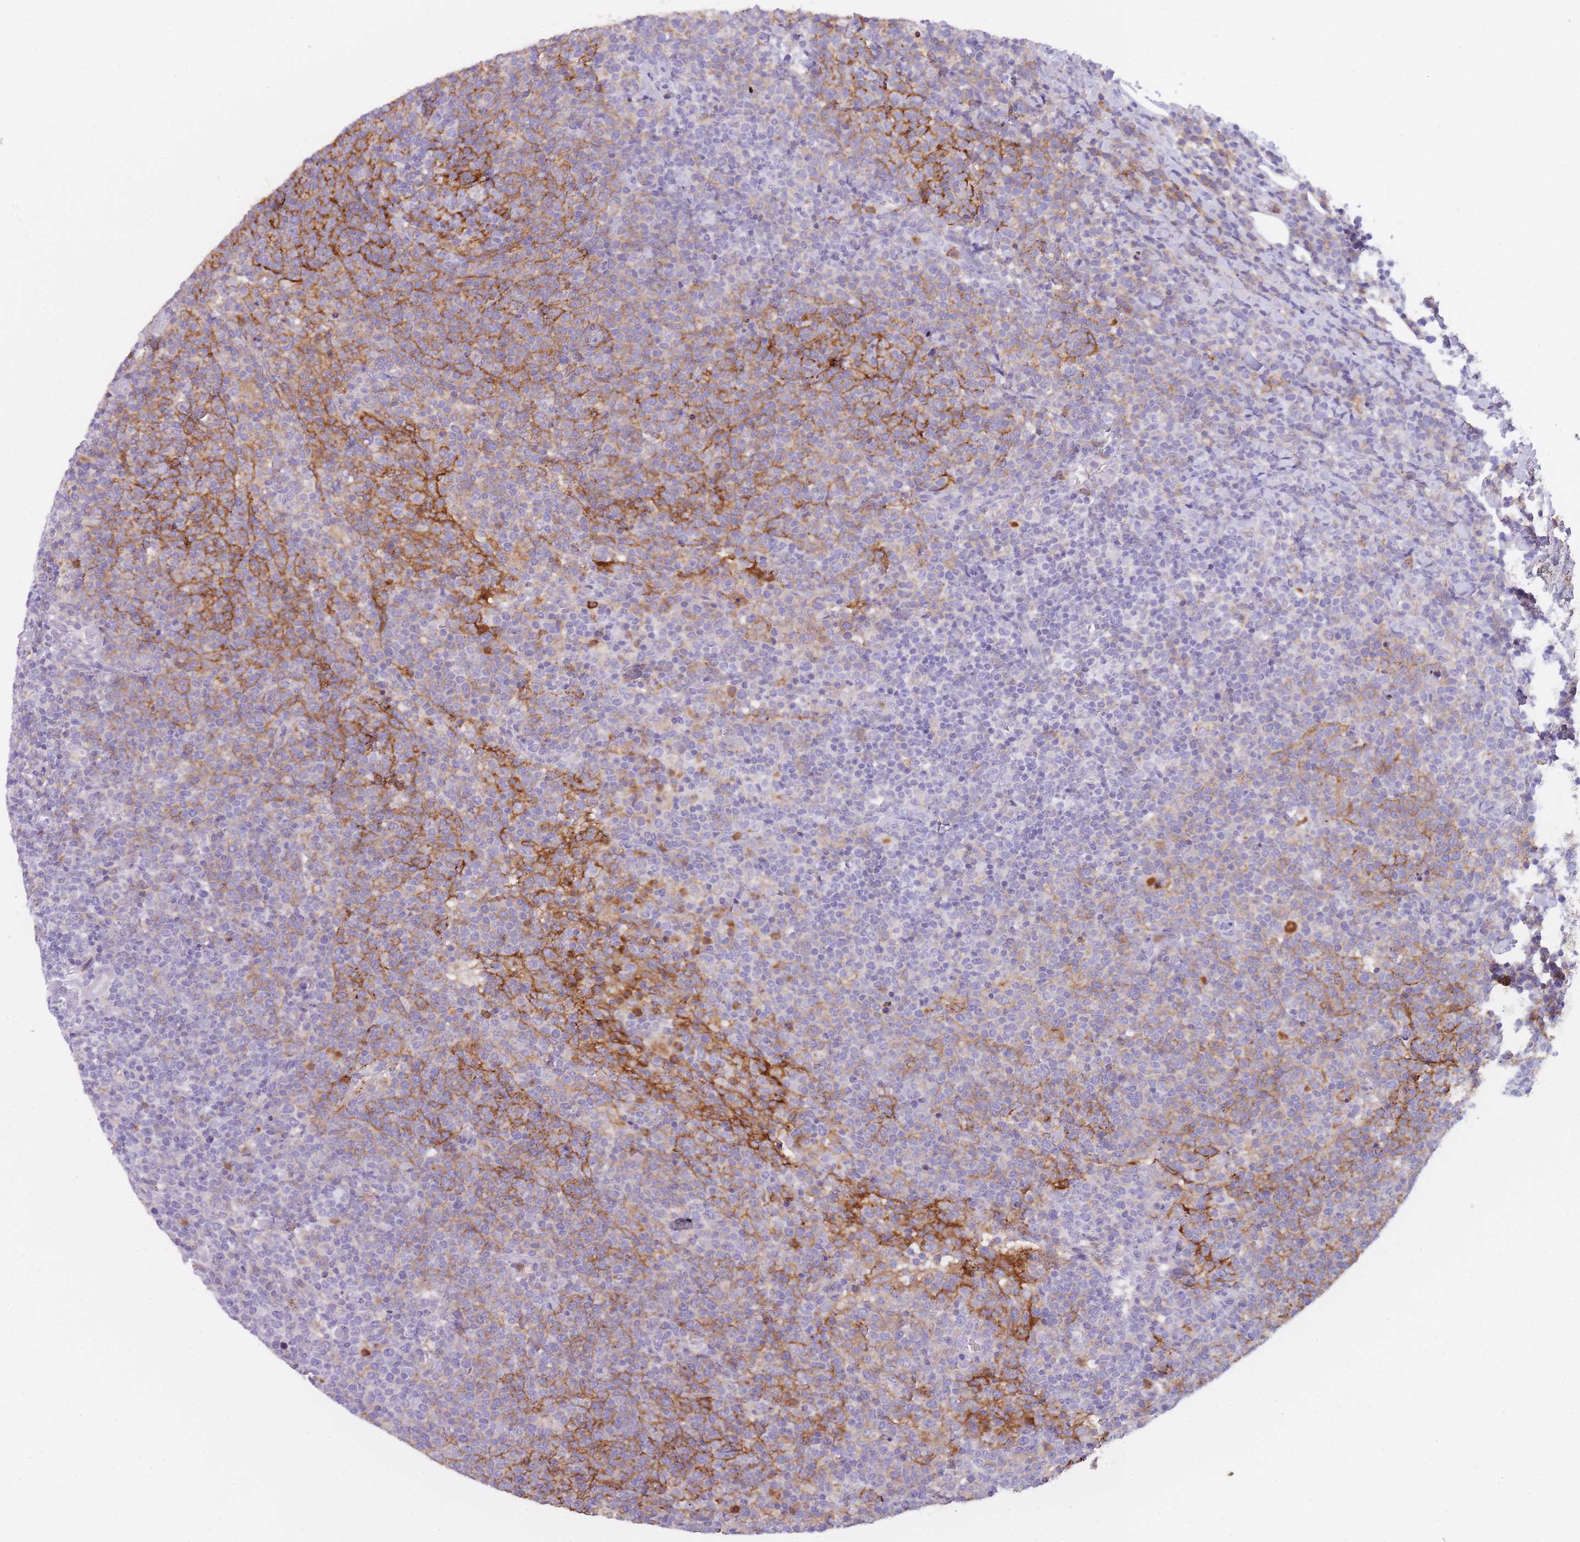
{"staining": {"intensity": "negative", "quantity": "none", "location": "none"}, "tissue": "lymphoma", "cell_type": "Tumor cells", "image_type": "cancer", "snomed": [{"axis": "morphology", "description": "Malignant lymphoma, non-Hodgkin's type, High grade"}, {"axis": "topography", "description": "Lymph node"}], "caption": "IHC image of neoplastic tissue: human lymphoma stained with DAB demonstrates no significant protein staining in tumor cells.", "gene": "CR1L", "patient": {"sex": "male", "age": 61}}